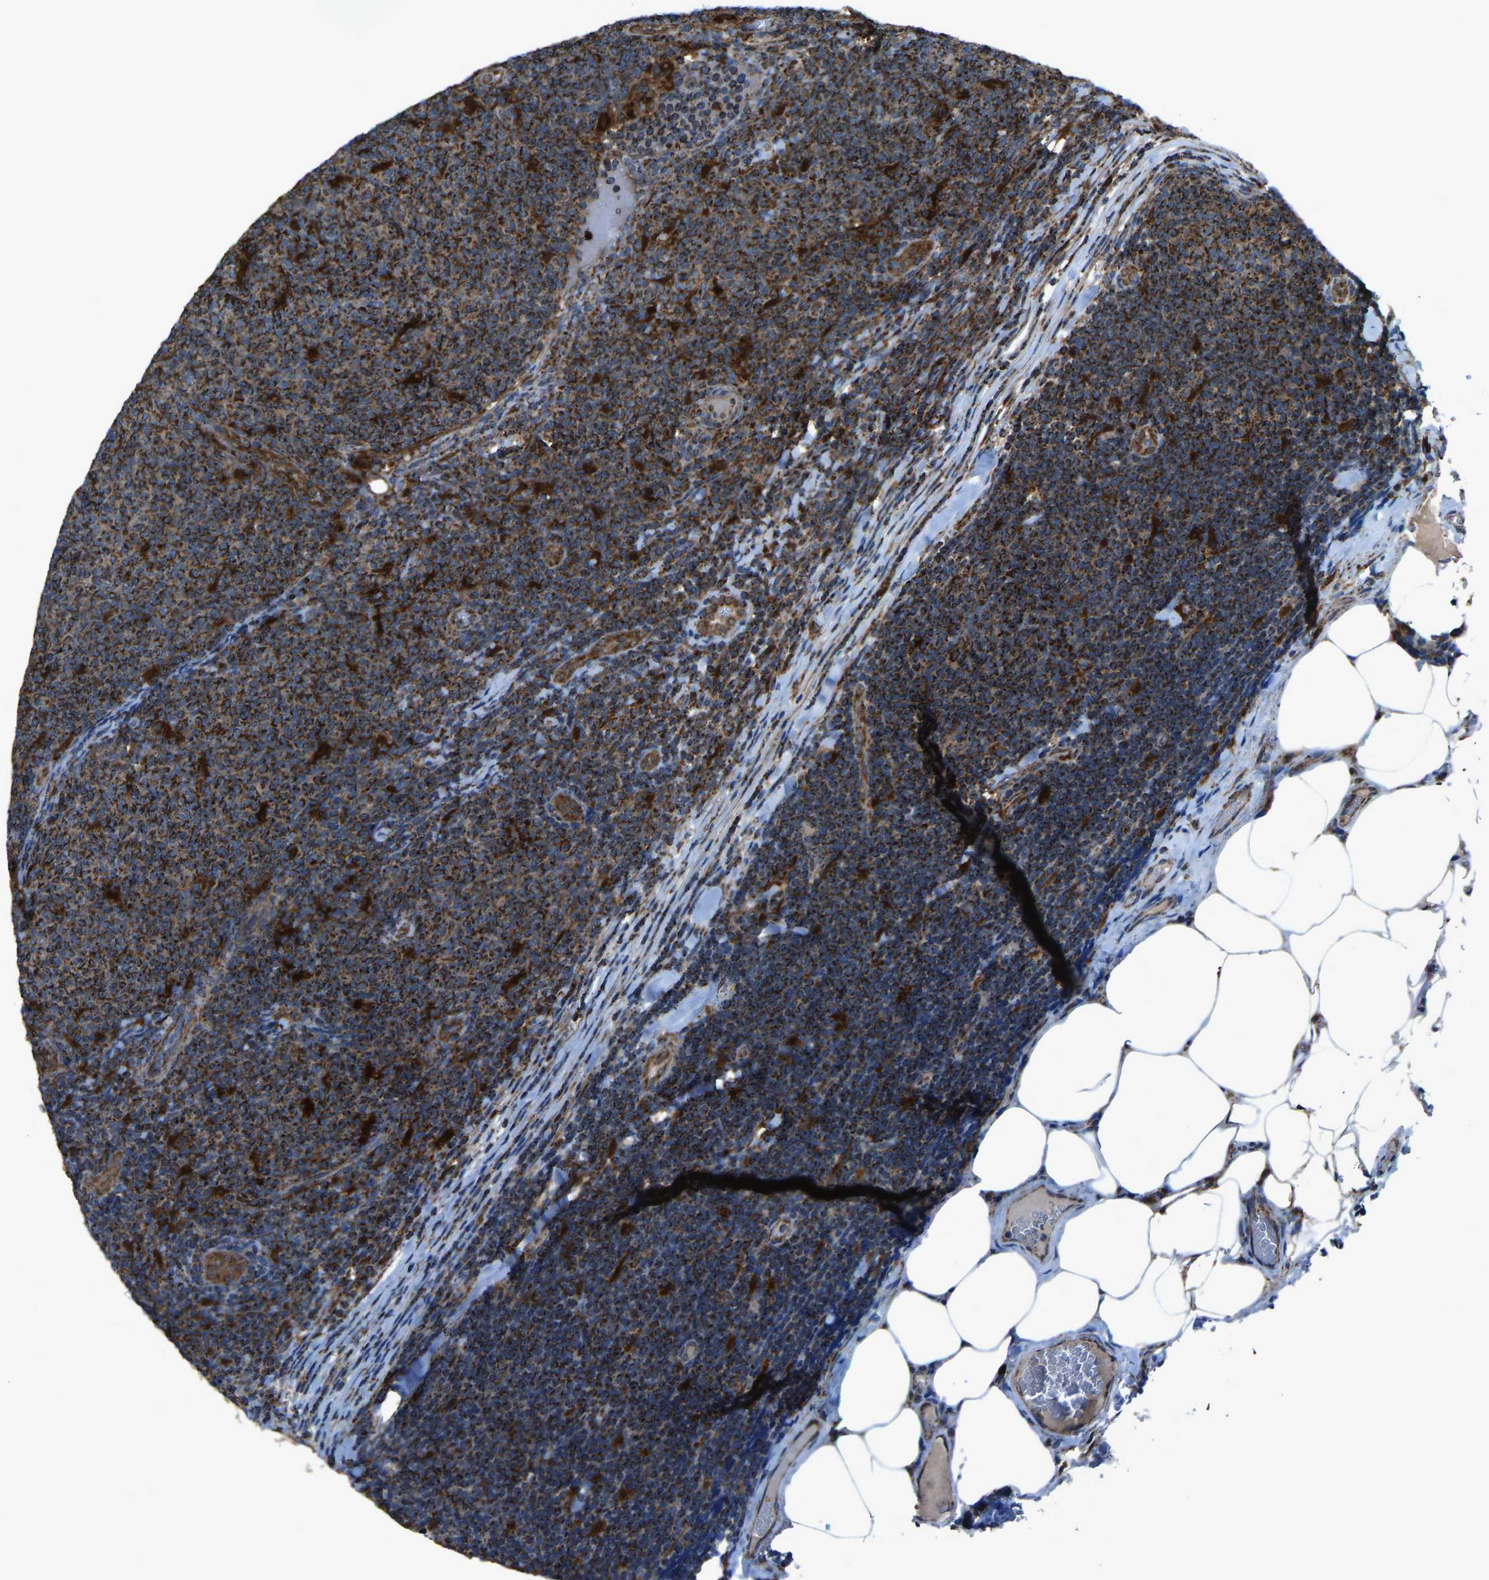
{"staining": {"intensity": "strong", "quantity": ">75%", "location": "cytoplasmic/membranous"}, "tissue": "lymphoma", "cell_type": "Tumor cells", "image_type": "cancer", "snomed": [{"axis": "morphology", "description": "Malignant lymphoma, non-Hodgkin's type, Low grade"}, {"axis": "topography", "description": "Lymph node"}], "caption": "Lymphoma stained with DAB (3,3'-diaminobenzidine) IHC displays high levels of strong cytoplasmic/membranous expression in about >75% of tumor cells. Immunohistochemistry stains the protein in brown and the nuclei are stained blue.", "gene": "AKR1A1", "patient": {"sex": "male", "age": 66}}